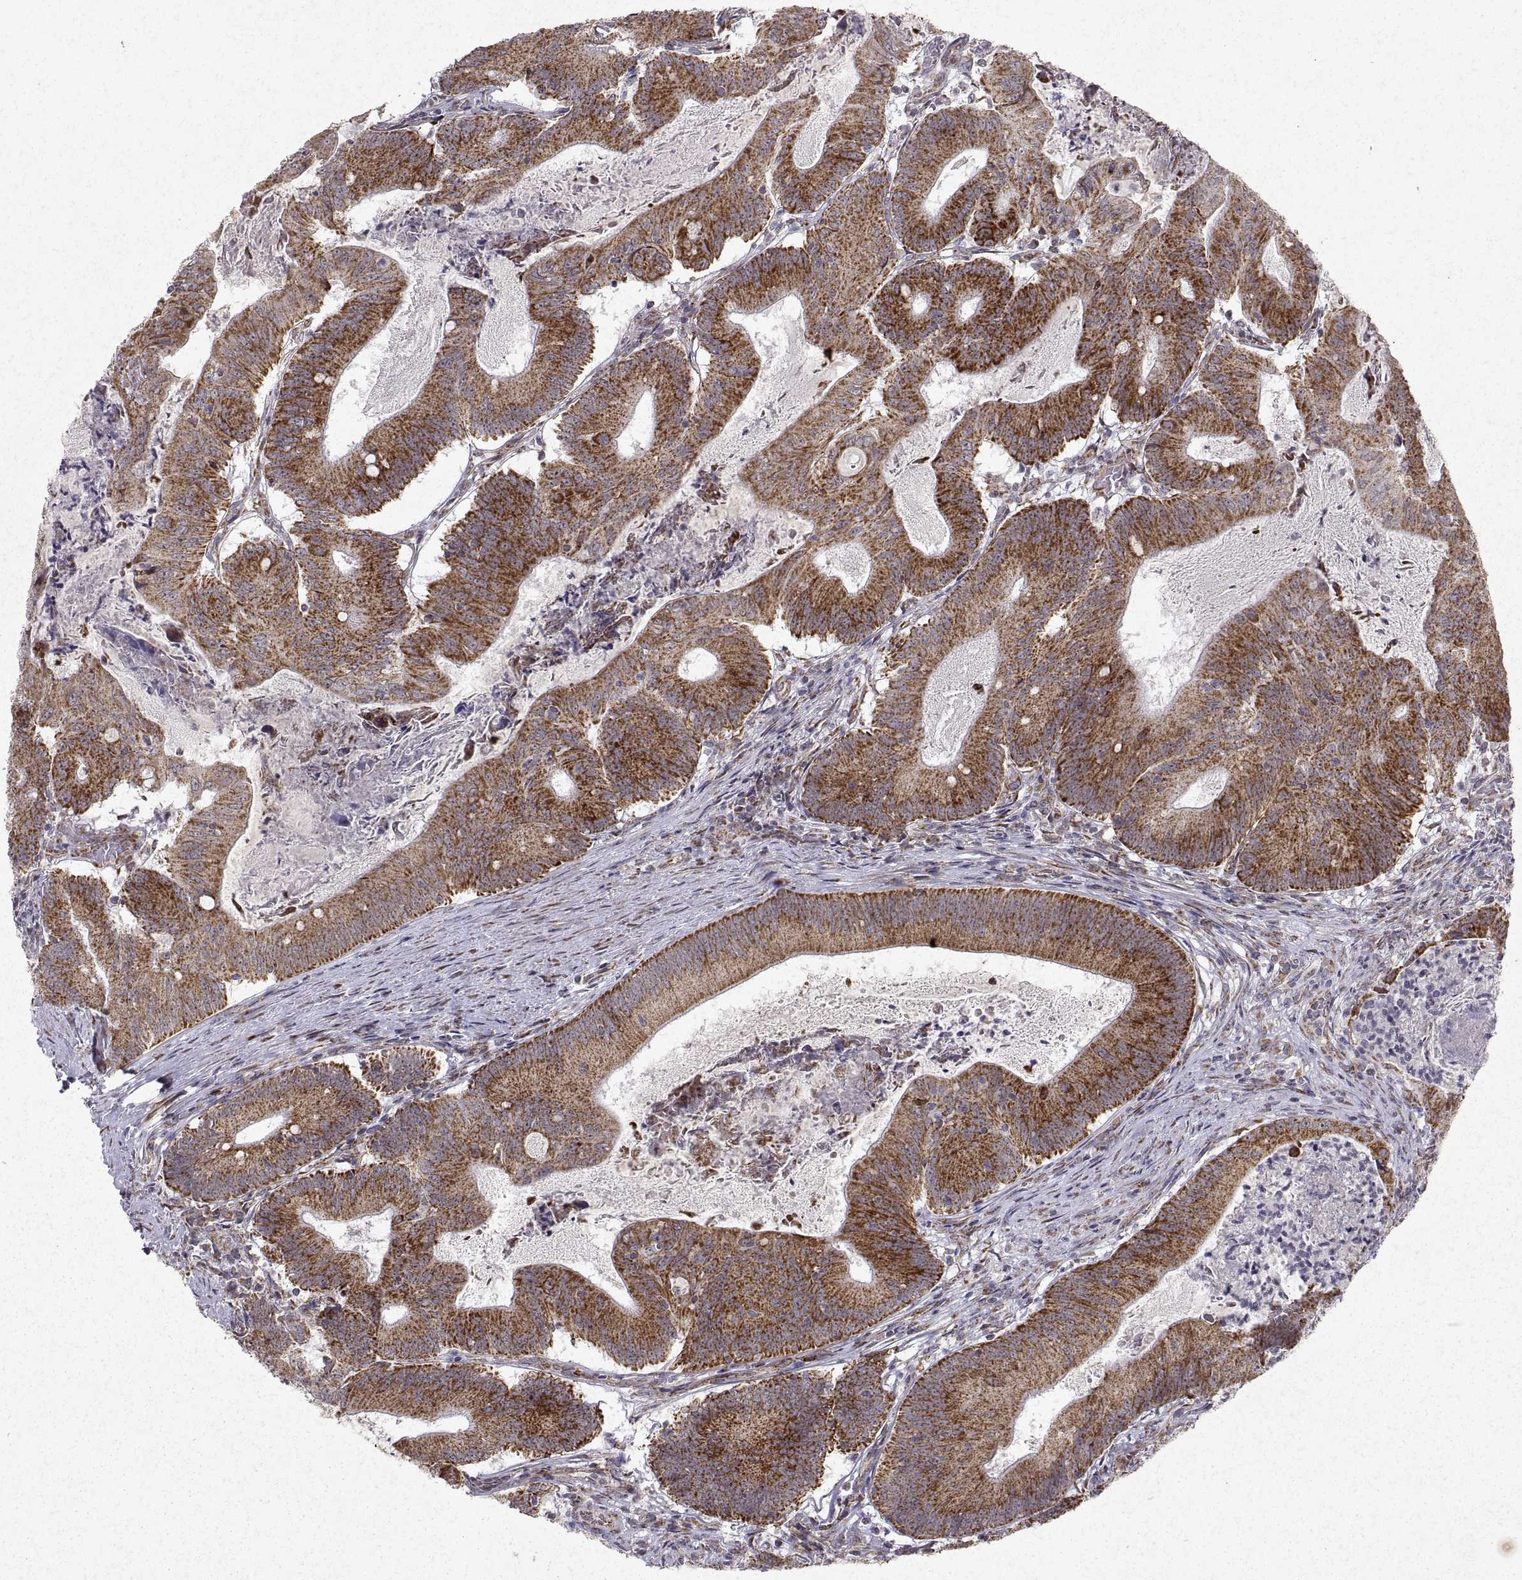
{"staining": {"intensity": "moderate", "quantity": ">75%", "location": "cytoplasmic/membranous"}, "tissue": "colorectal cancer", "cell_type": "Tumor cells", "image_type": "cancer", "snomed": [{"axis": "morphology", "description": "Adenocarcinoma, NOS"}, {"axis": "topography", "description": "Colon"}], "caption": "This micrograph reveals colorectal adenocarcinoma stained with IHC to label a protein in brown. The cytoplasmic/membranous of tumor cells show moderate positivity for the protein. Nuclei are counter-stained blue.", "gene": "MANBAL", "patient": {"sex": "female", "age": 70}}